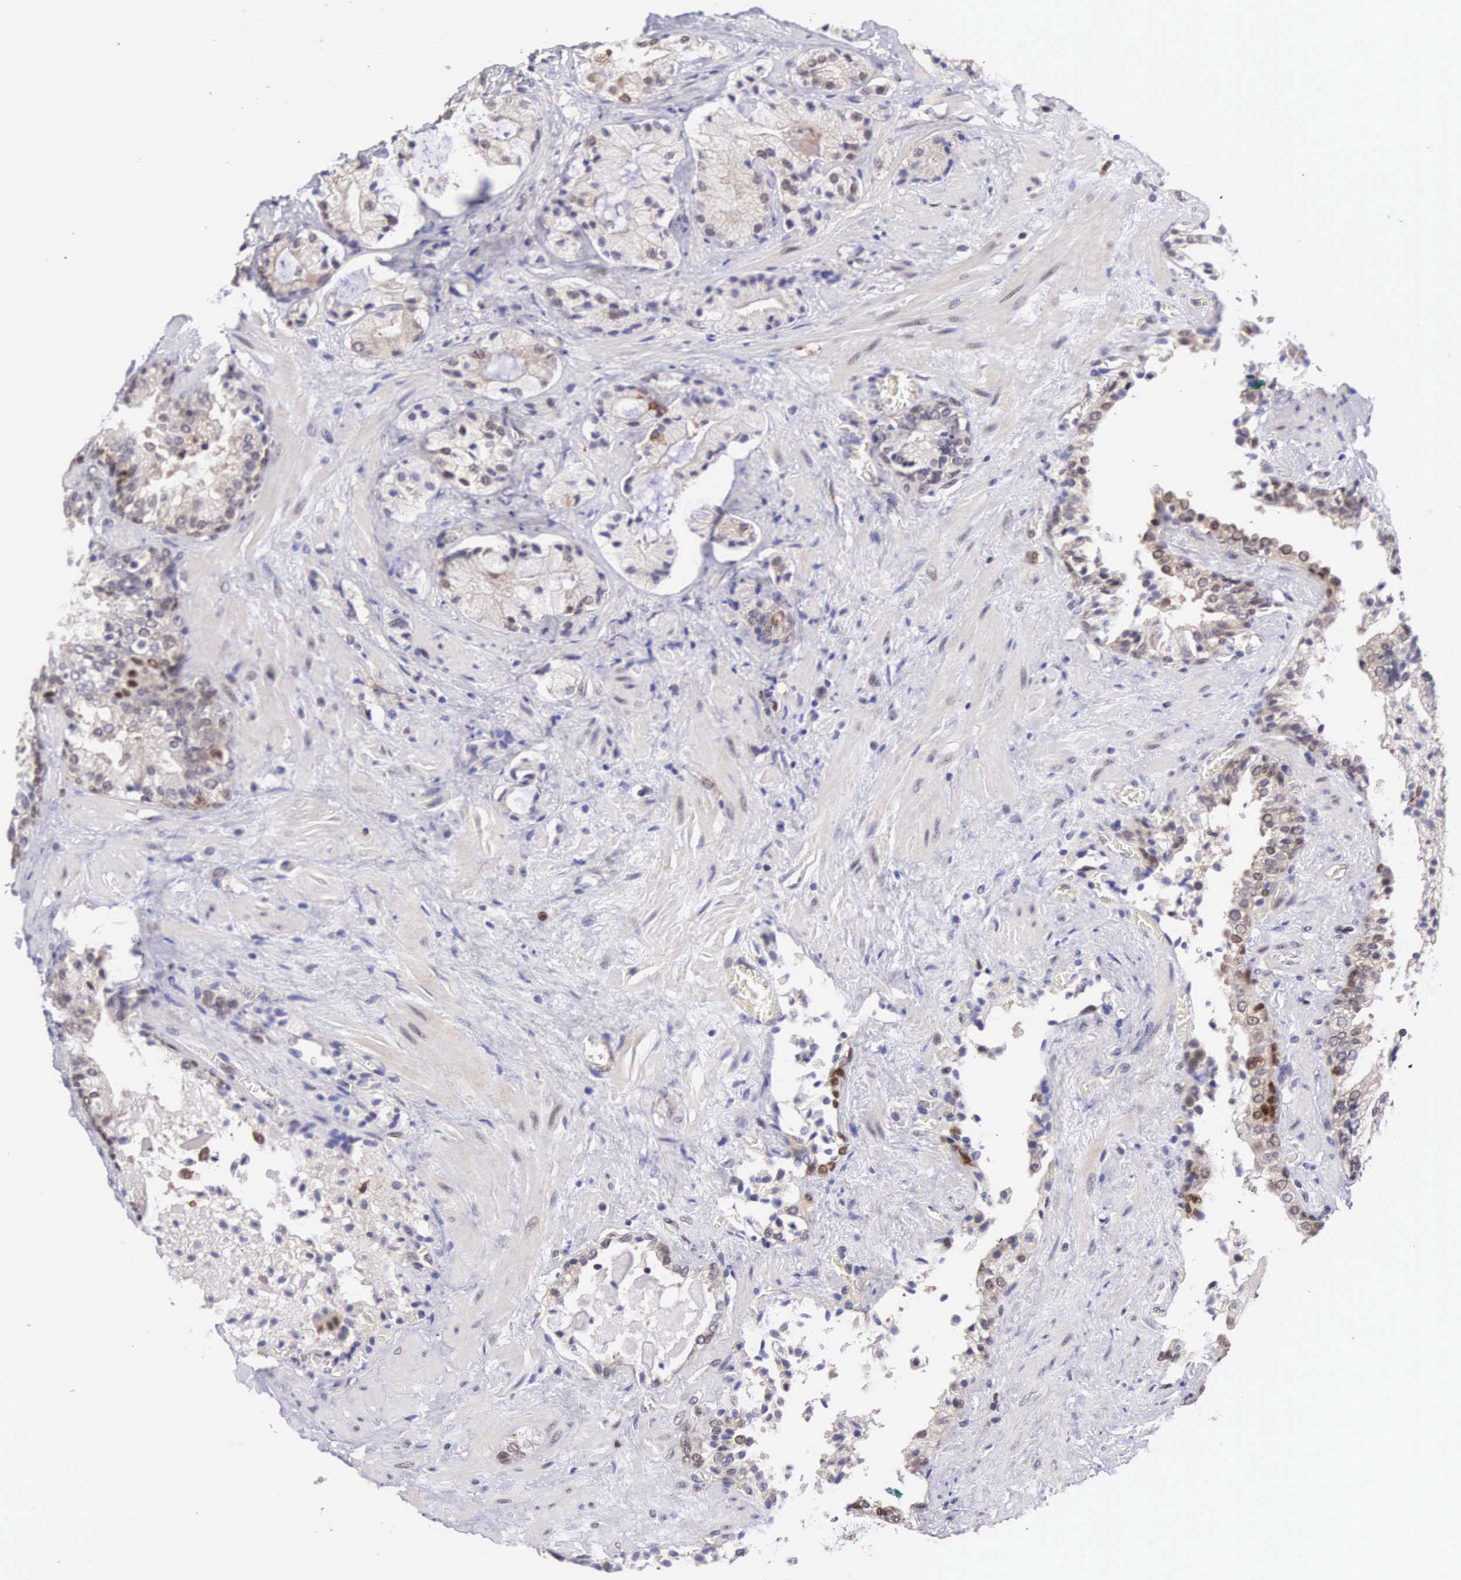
{"staining": {"intensity": "weak", "quantity": "25%-75%", "location": "cytoplasmic/membranous,nuclear"}, "tissue": "prostate cancer", "cell_type": "Tumor cells", "image_type": "cancer", "snomed": [{"axis": "morphology", "description": "Adenocarcinoma, Medium grade"}, {"axis": "topography", "description": "Prostate"}], "caption": "Human prostate cancer stained with a protein marker shows weak staining in tumor cells.", "gene": "GRK3", "patient": {"sex": "male", "age": 70}}